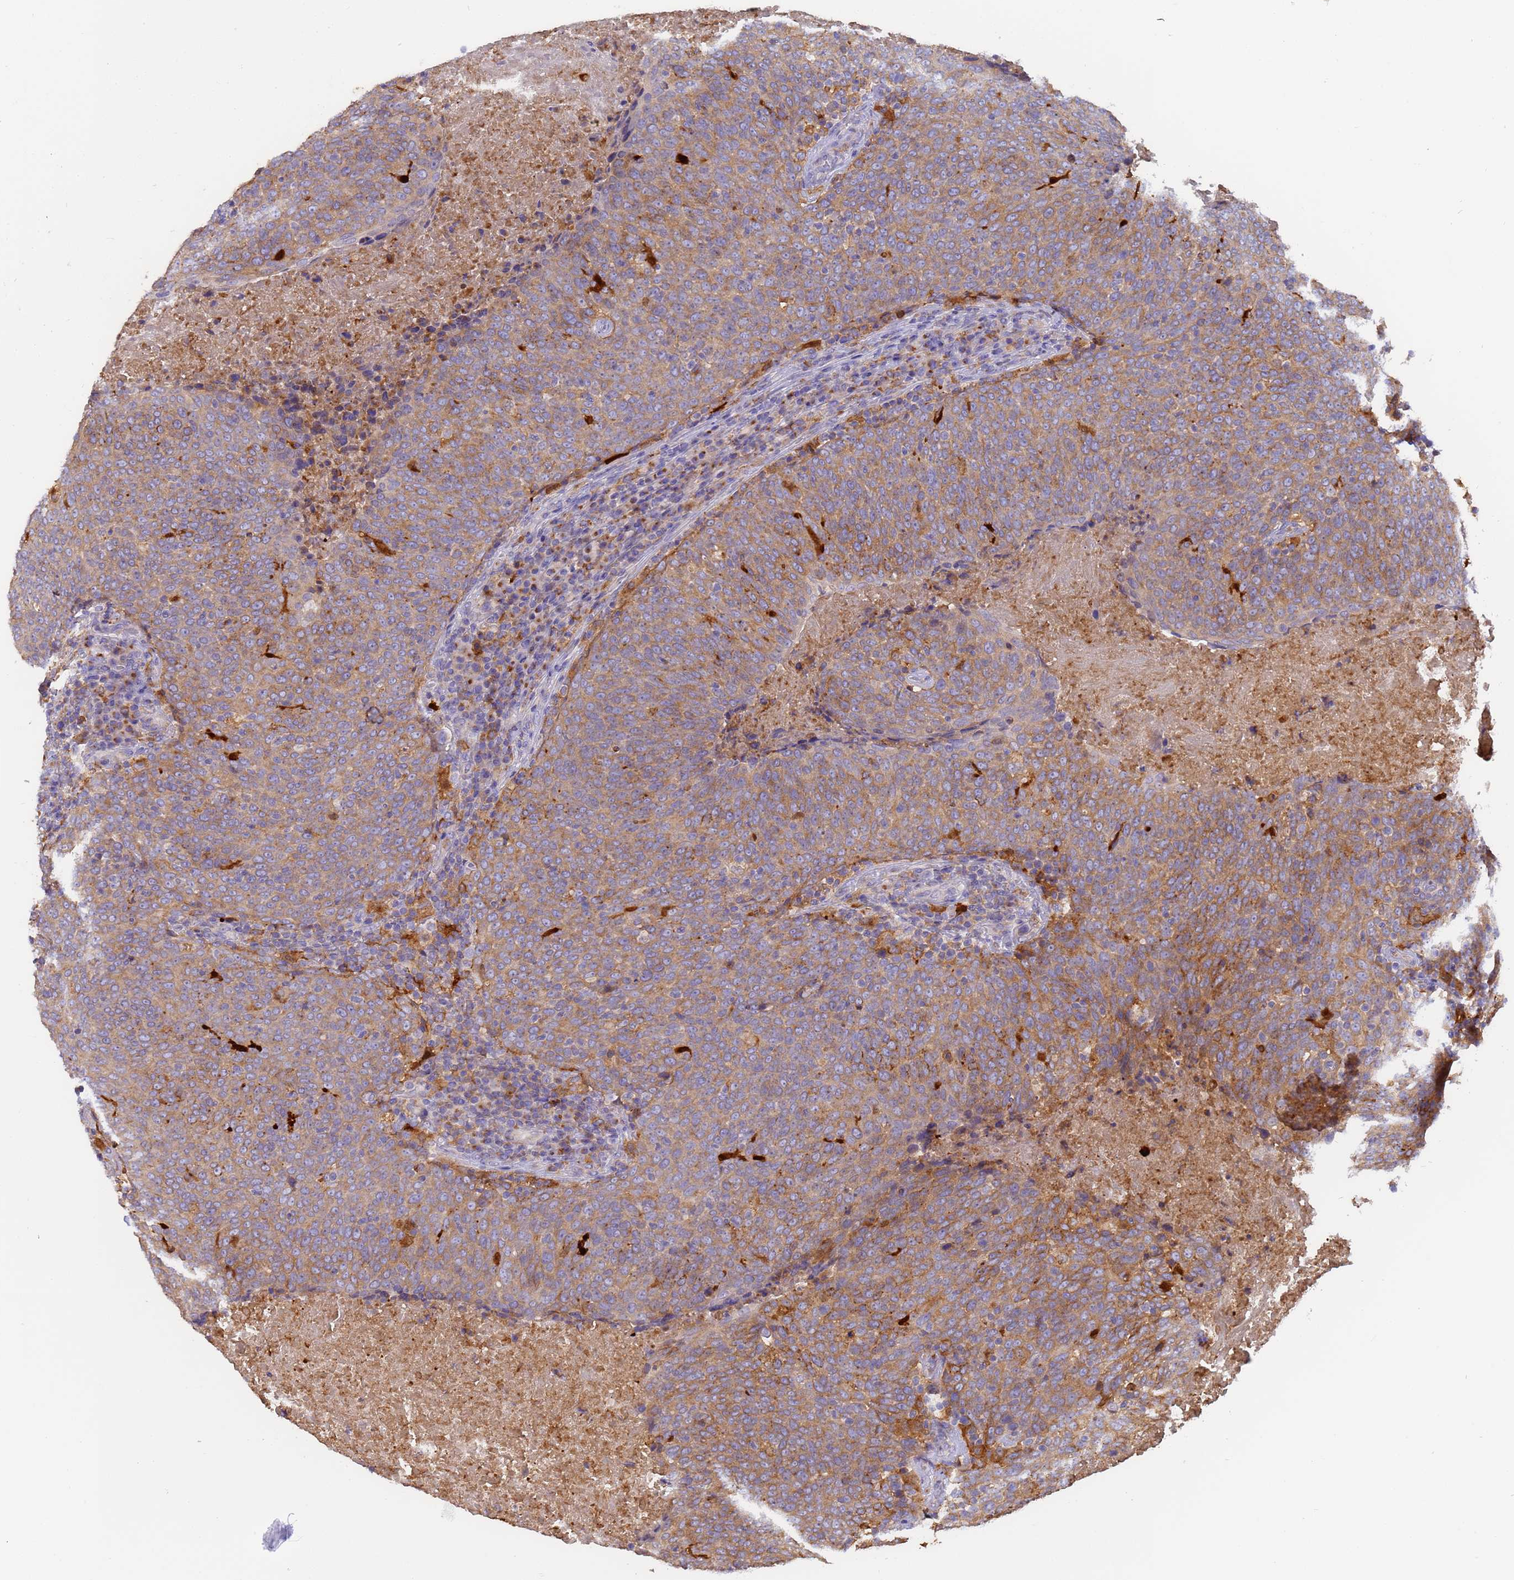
{"staining": {"intensity": "moderate", "quantity": ">75%", "location": "cytoplasmic/membranous"}, "tissue": "head and neck cancer", "cell_type": "Tumor cells", "image_type": "cancer", "snomed": [{"axis": "morphology", "description": "Squamous cell carcinoma, NOS"}, {"axis": "morphology", "description": "Squamous cell carcinoma, metastatic, NOS"}, {"axis": "topography", "description": "Lymph node"}, {"axis": "topography", "description": "Head-Neck"}], "caption": "The photomicrograph displays staining of head and neck cancer, revealing moderate cytoplasmic/membranous protein expression (brown color) within tumor cells.", "gene": "M6PR", "patient": {"sex": "male", "age": 62}}